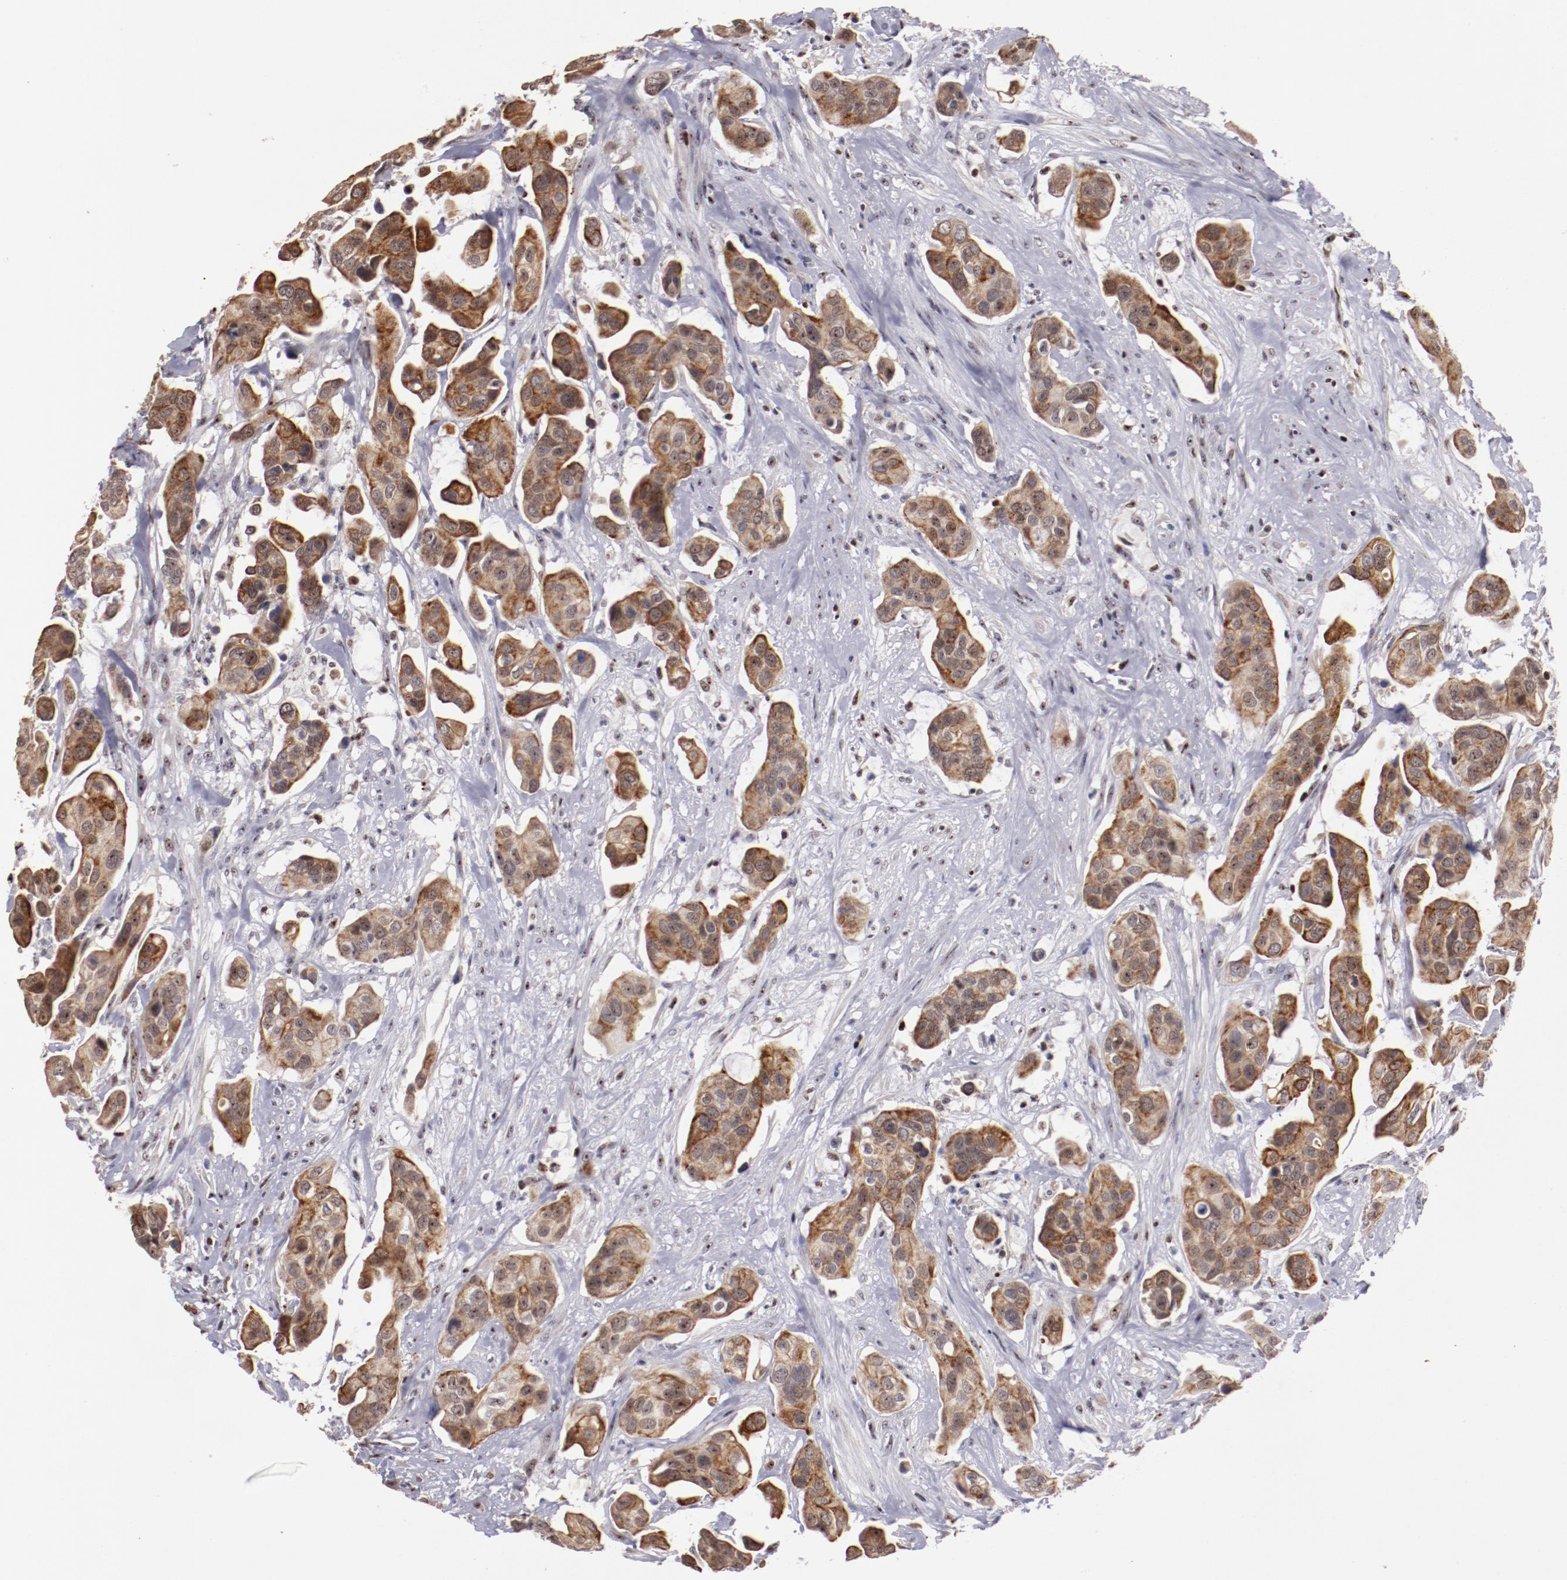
{"staining": {"intensity": "moderate", "quantity": ">75%", "location": "cytoplasmic/membranous,nuclear"}, "tissue": "urothelial cancer", "cell_type": "Tumor cells", "image_type": "cancer", "snomed": [{"axis": "morphology", "description": "Adenocarcinoma, NOS"}, {"axis": "topography", "description": "Urinary bladder"}], "caption": "An IHC micrograph of neoplastic tissue is shown. Protein staining in brown highlights moderate cytoplasmic/membranous and nuclear positivity in urothelial cancer within tumor cells.", "gene": "DDX24", "patient": {"sex": "male", "age": 61}}